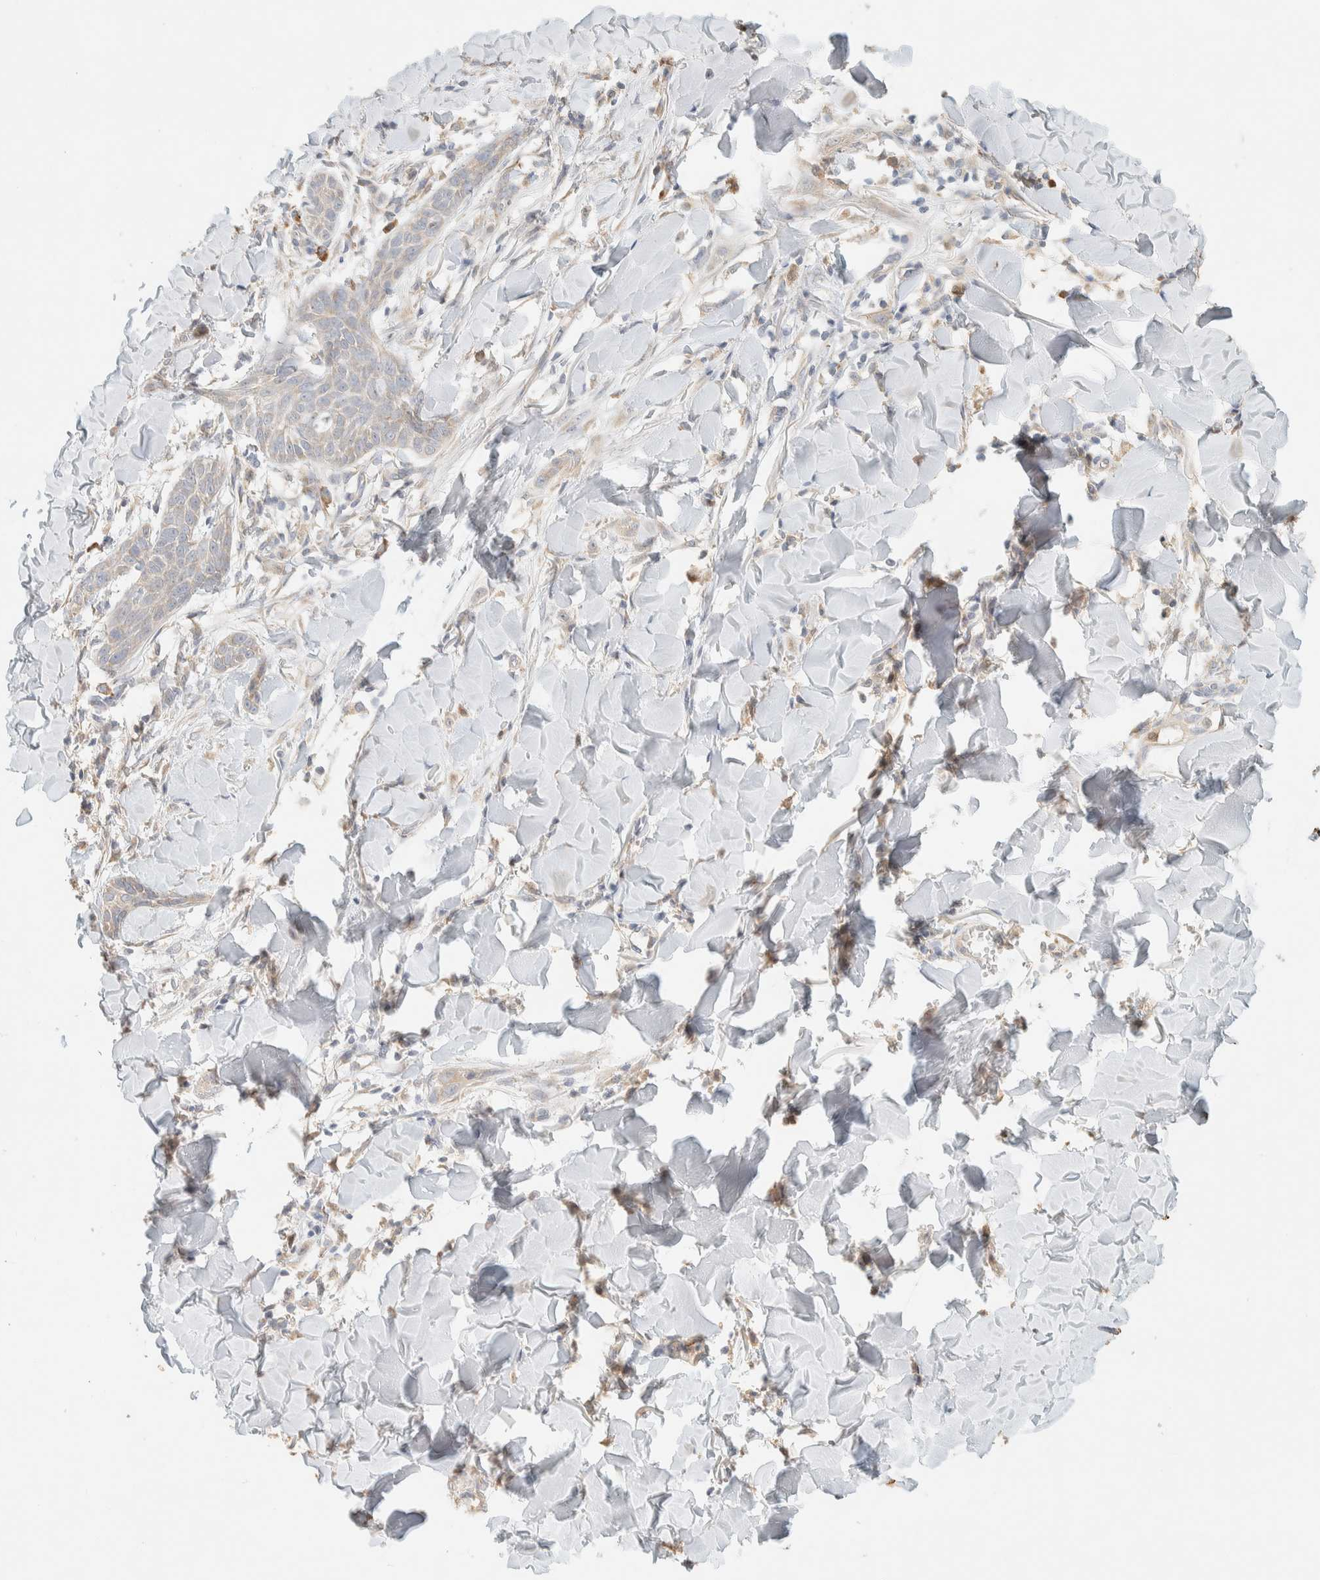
{"staining": {"intensity": "weak", "quantity": "<25%", "location": "cytoplasmic/membranous"}, "tissue": "skin cancer", "cell_type": "Tumor cells", "image_type": "cancer", "snomed": [{"axis": "morphology", "description": "Basal cell carcinoma"}, {"axis": "topography", "description": "Skin"}], "caption": "This is a histopathology image of immunohistochemistry (IHC) staining of basal cell carcinoma (skin), which shows no staining in tumor cells.", "gene": "TTC3", "patient": {"sex": "female", "age": 59}}